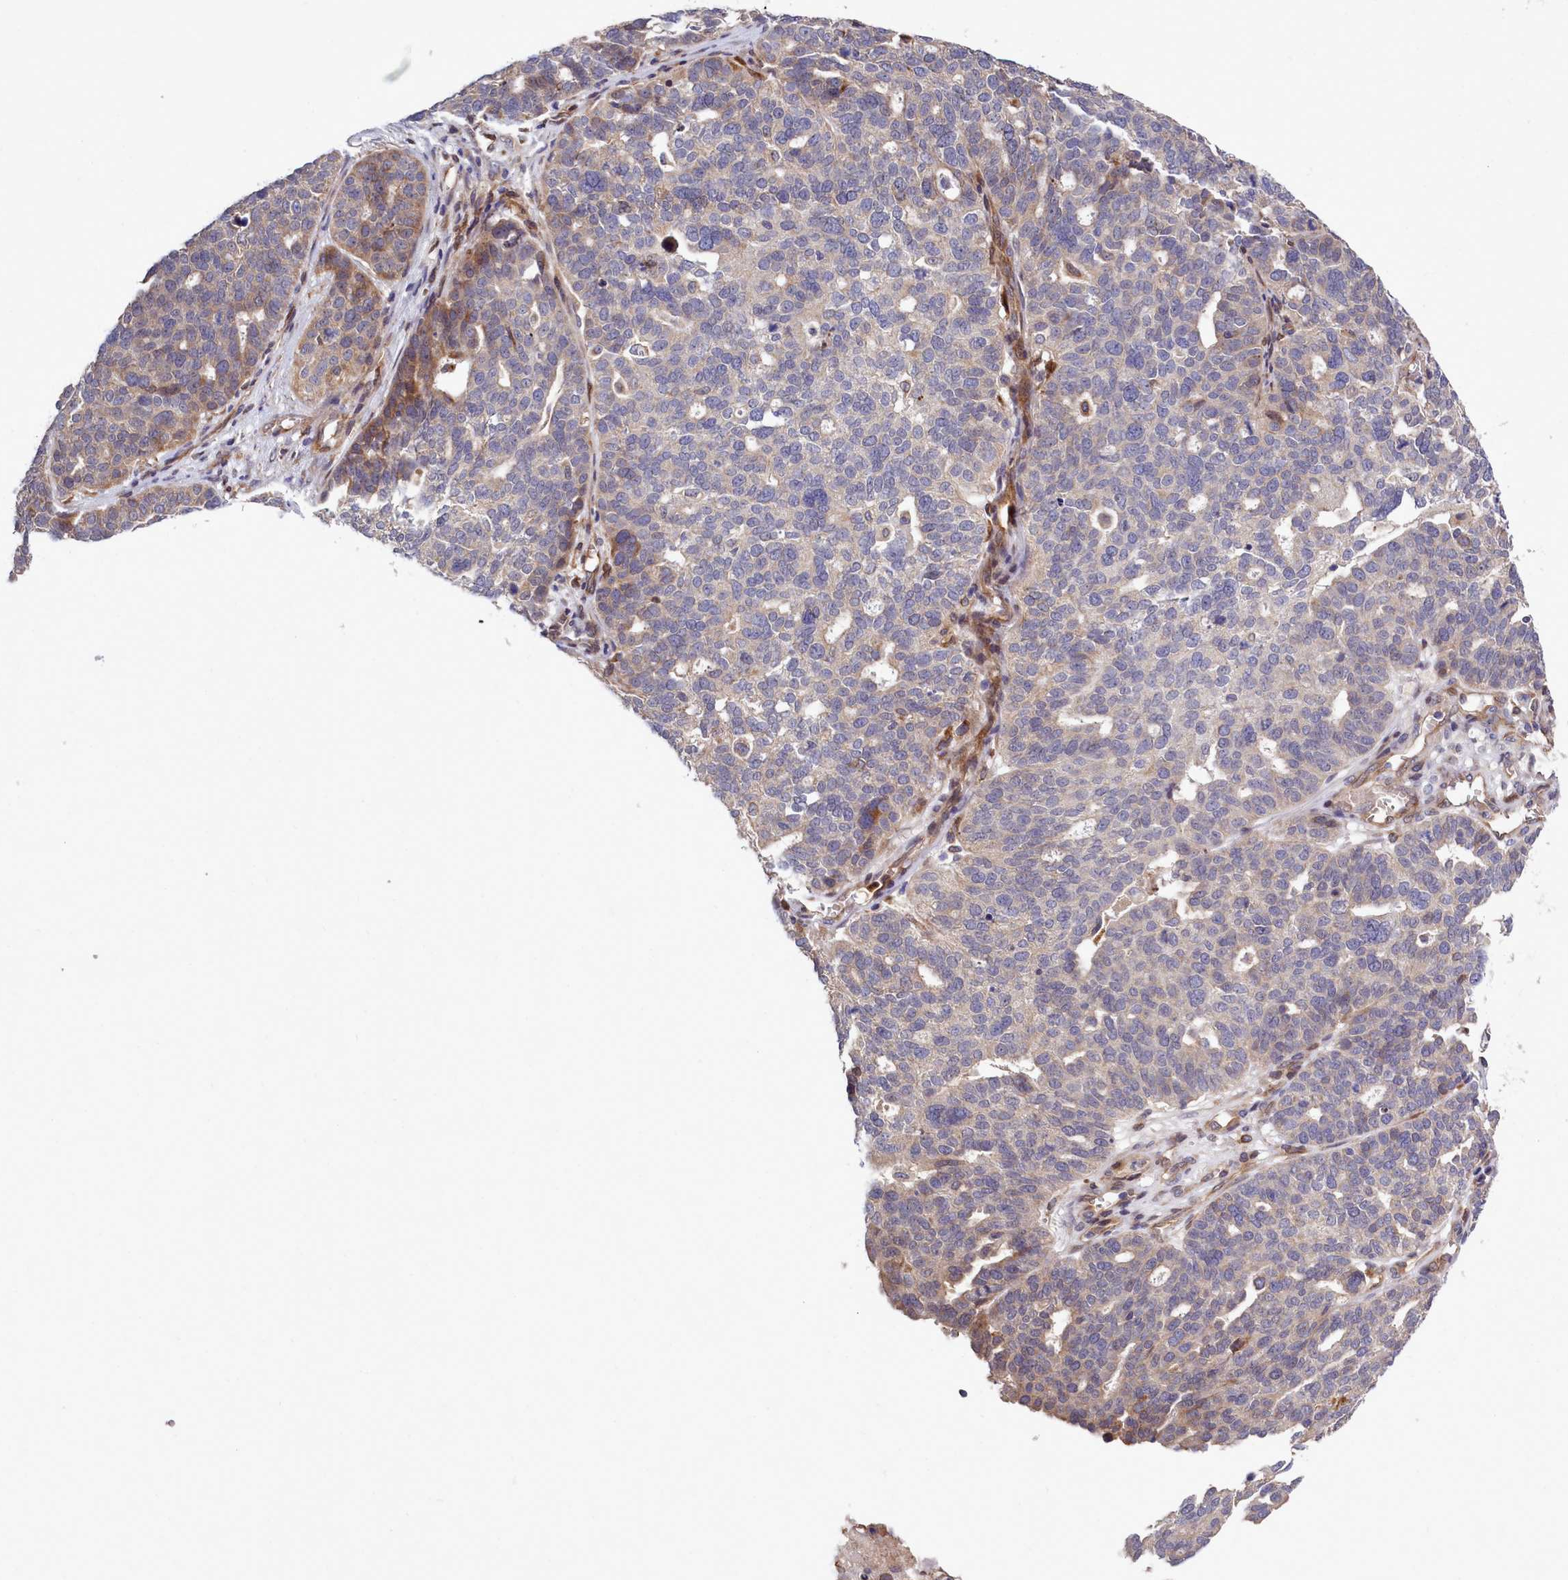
{"staining": {"intensity": "moderate", "quantity": "<25%", "location": "cytoplasmic/membranous"}, "tissue": "ovarian cancer", "cell_type": "Tumor cells", "image_type": "cancer", "snomed": [{"axis": "morphology", "description": "Cystadenocarcinoma, serous, NOS"}, {"axis": "topography", "description": "Ovary"}], "caption": "This photomicrograph shows IHC staining of human ovarian cancer (serous cystadenocarcinoma), with low moderate cytoplasmic/membranous staining in about <25% of tumor cells.", "gene": "RAPGEF4", "patient": {"sex": "female", "age": 59}}